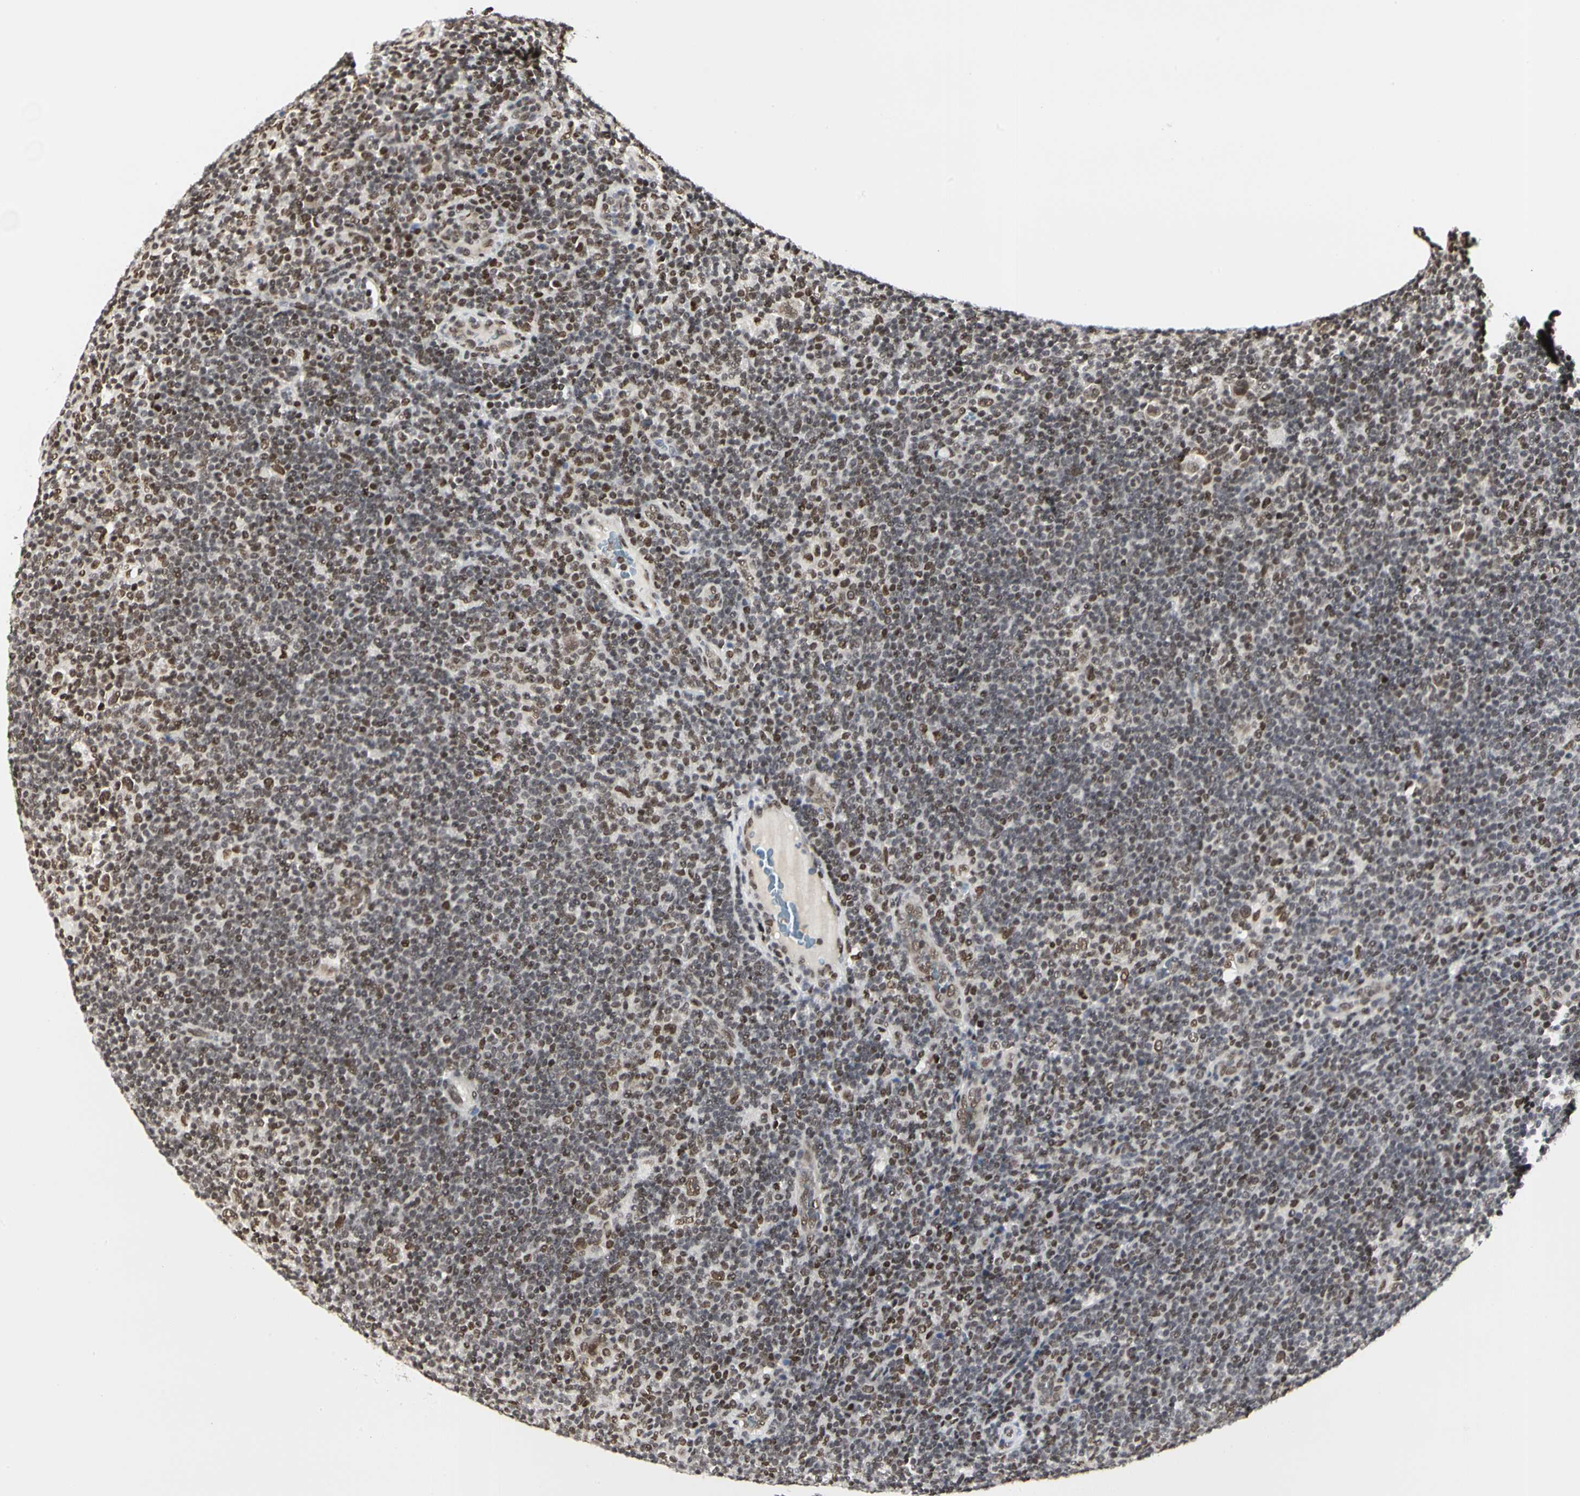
{"staining": {"intensity": "moderate", "quantity": ">75%", "location": "nuclear"}, "tissue": "lymphoma", "cell_type": "Tumor cells", "image_type": "cancer", "snomed": [{"axis": "morphology", "description": "Hodgkin's disease, NOS"}, {"axis": "topography", "description": "Lymph node"}], "caption": "Protein staining by immunohistochemistry (IHC) displays moderate nuclear positivity in approximately >75% of tumor cells in lymphoma.", "gene": "PRMT3", "patient": {"sex": "female", "age": 57}}